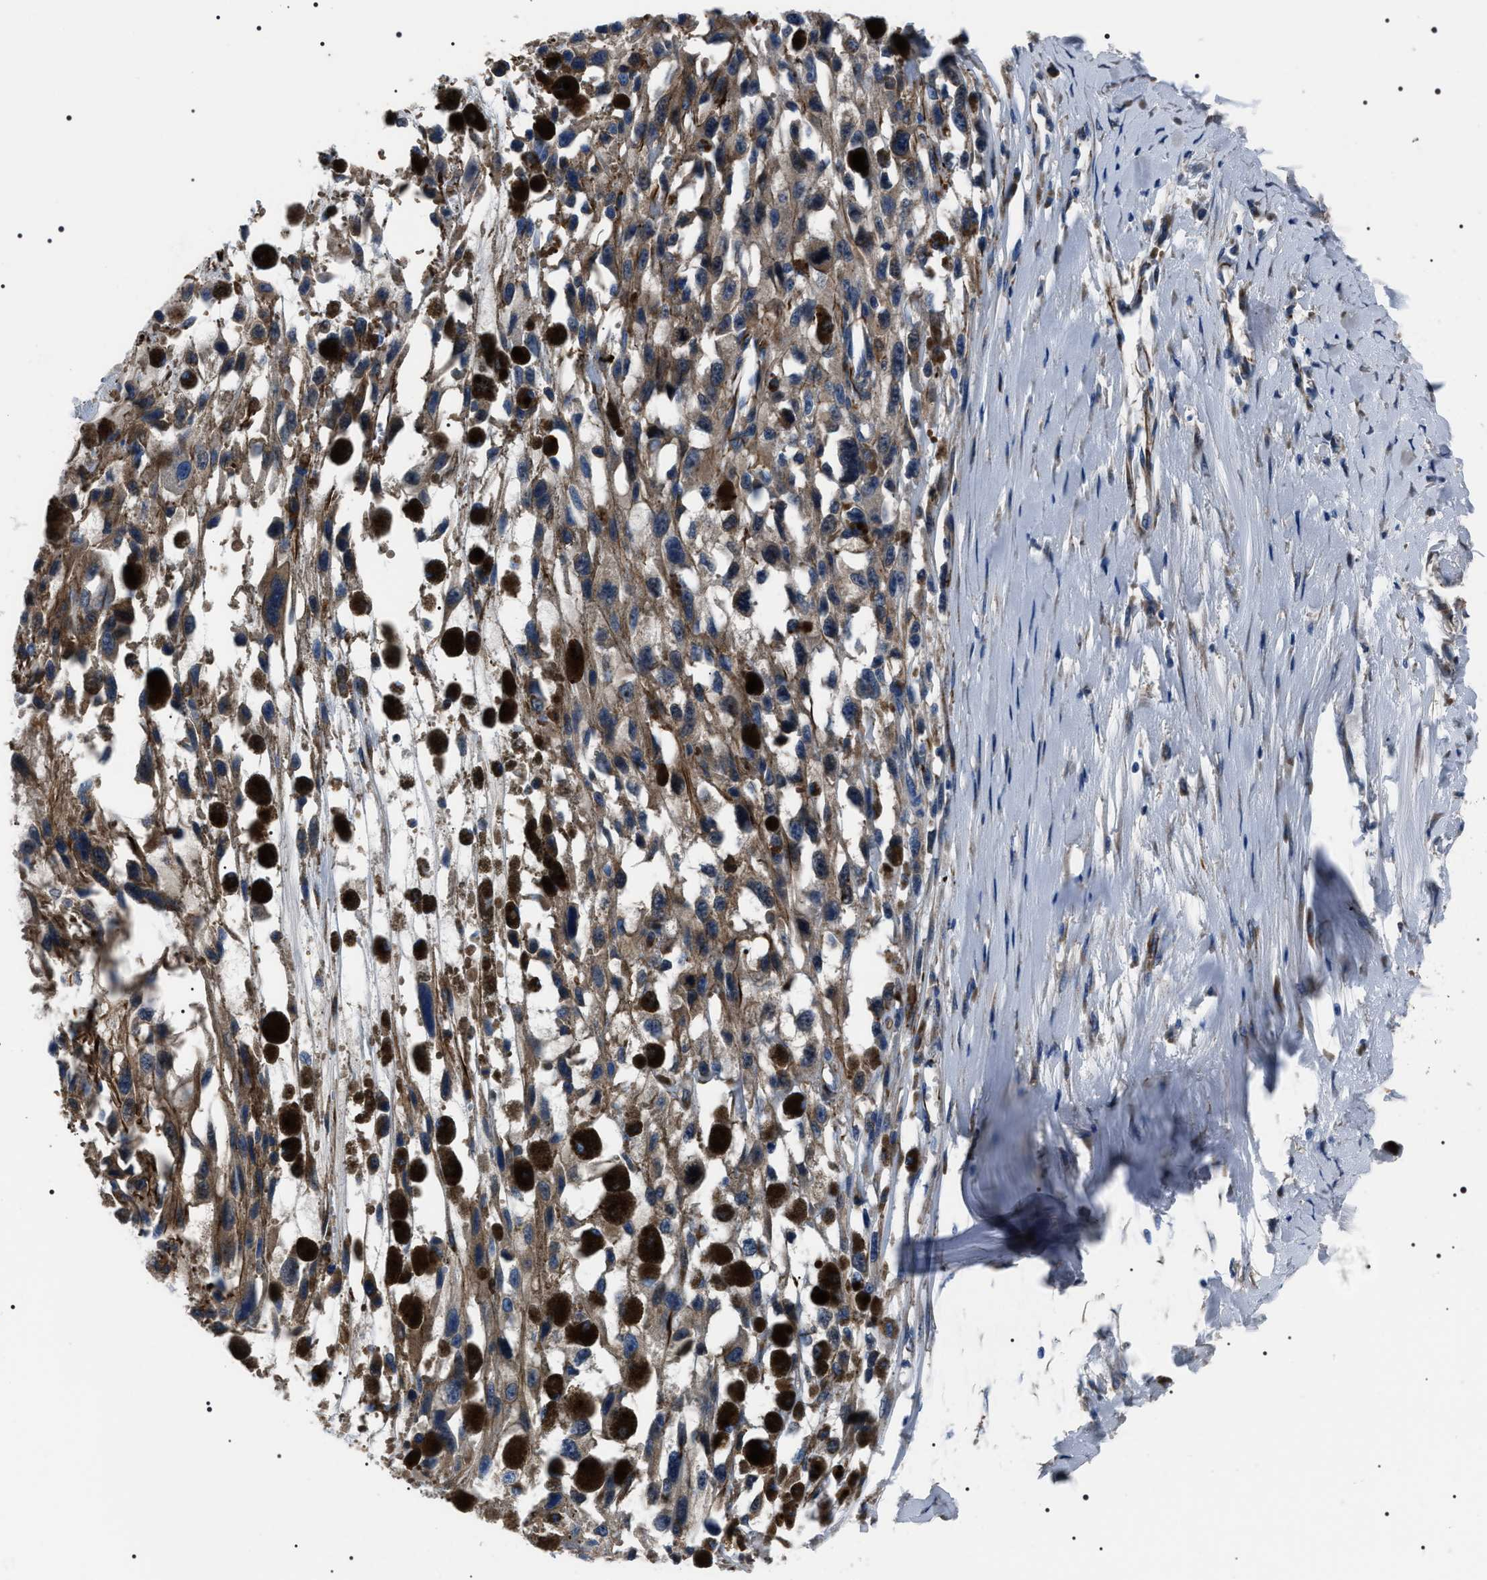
{"staining": {"intensity": "weak", "quantity": ">75%", "location": "cytoplasmic/membranous"}, "tissue": "melanoma", "cell_type": "Tumor cells", "image_type": "cancer", "snomed": [{"axis": "morphology", "description": "Malignant melanoma, Metastatic site"}, {"axis": "topography", "description": "Lymph node"}], "caption": "Immunohistochemistry (IHC) (DAB (3,3'-diaminobenzidine)) staining of human malignant melanoma (metastatic site) reveals weak cytoplasmic/membranous protein staining in approximately >75% of tumor cells. Immunohistochemistry stains the protein in brown and the nuclei are stained blue.", "gene": "BAG2", "patient": {"sex": "male", "age": 59}}